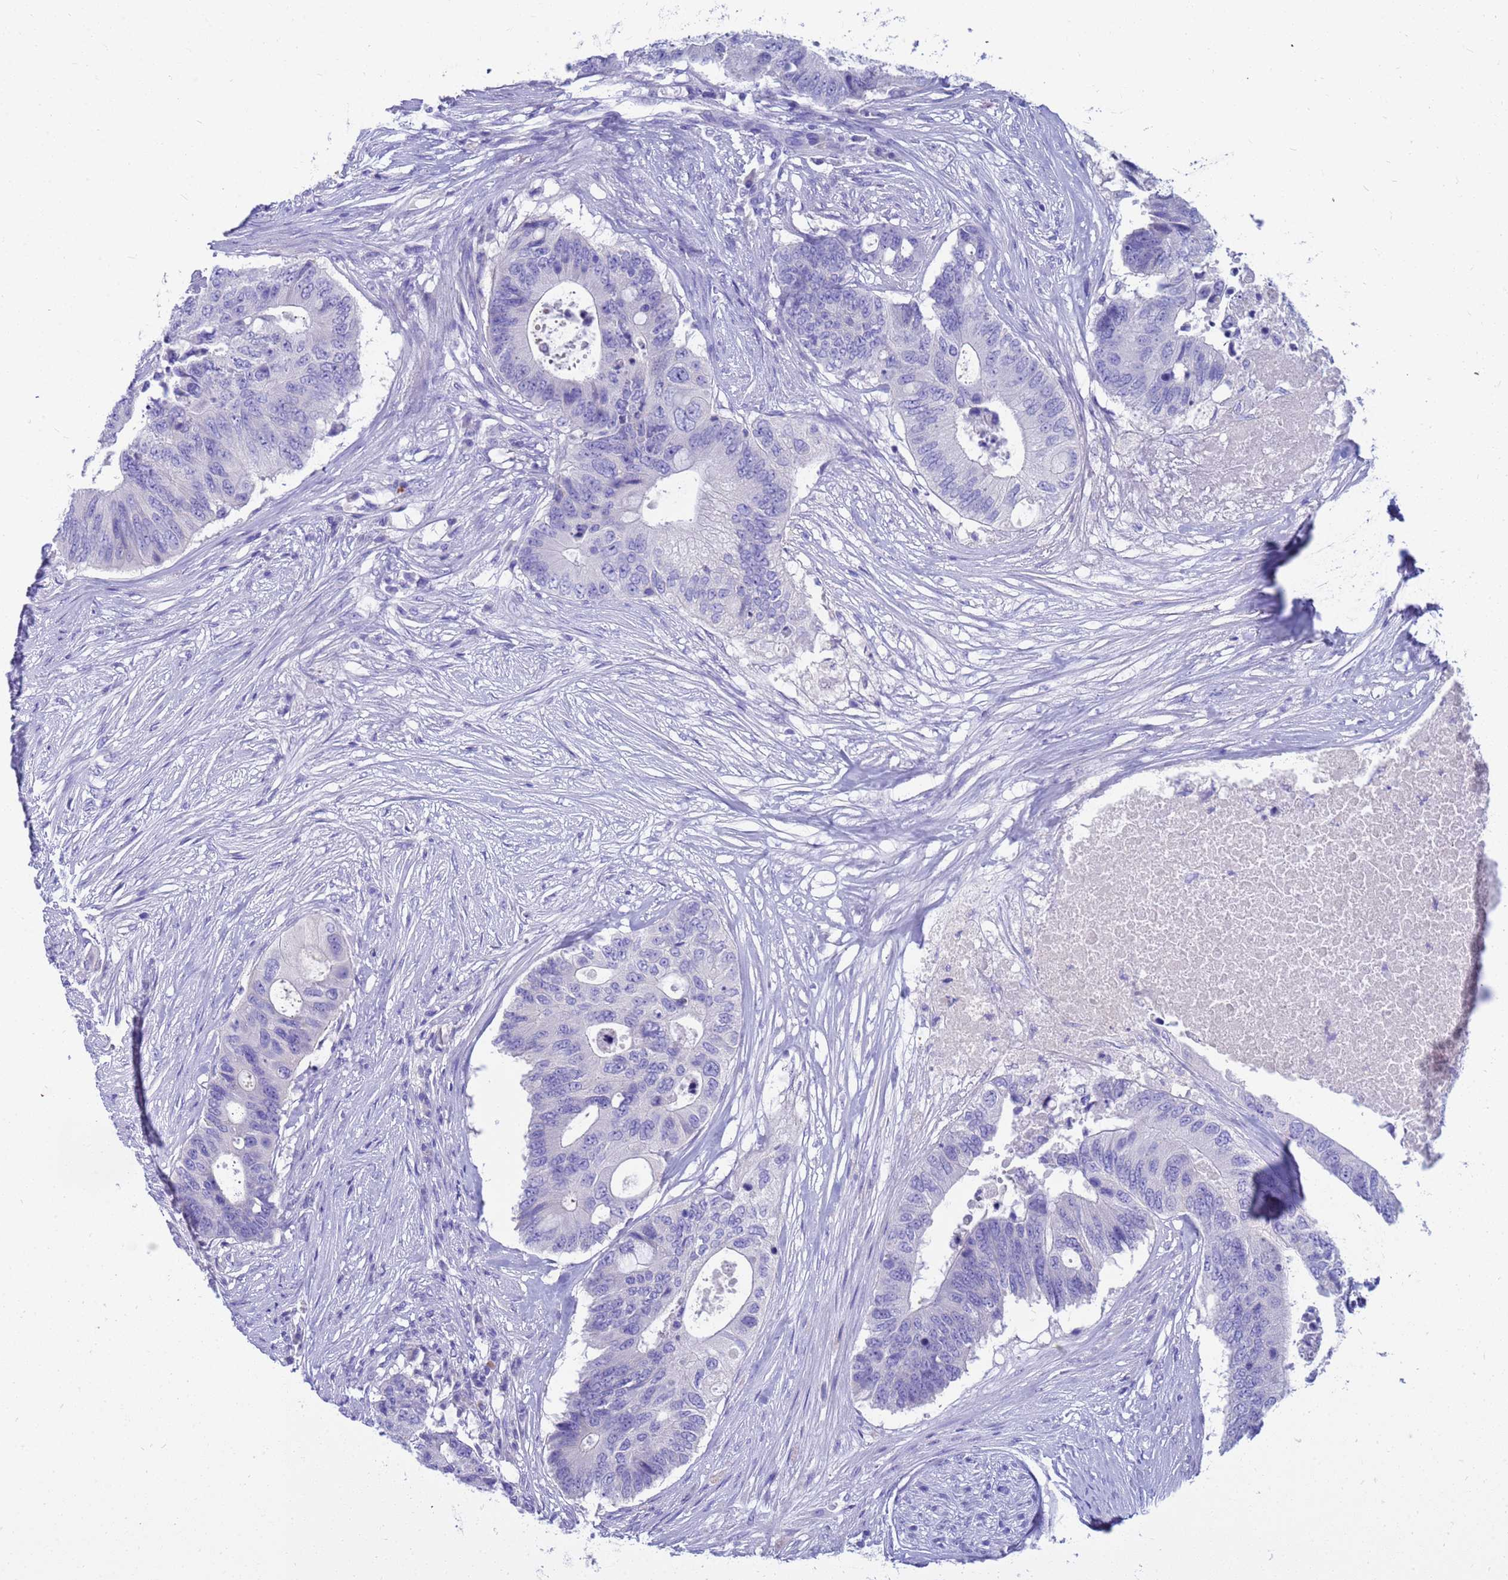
{"staining": {"intensity": "negative", "quantity": "none", "location": "none"}, "tissue": "colorectal cancer", "cell_type": "Tumor cells", "image_type": "cancer", "snomed": [{"axis": "morphology", "description": "Adenocarcinoma, NOS"}, {"axis": "topography", "description": "Colon"}], "caption": "DAB immunohistochemical staining of colorectal adenocarcinoma displays no significant positivity in tumor cells.", "gene": "SYCN", "patient": {"sex": "male", "age": 71}}